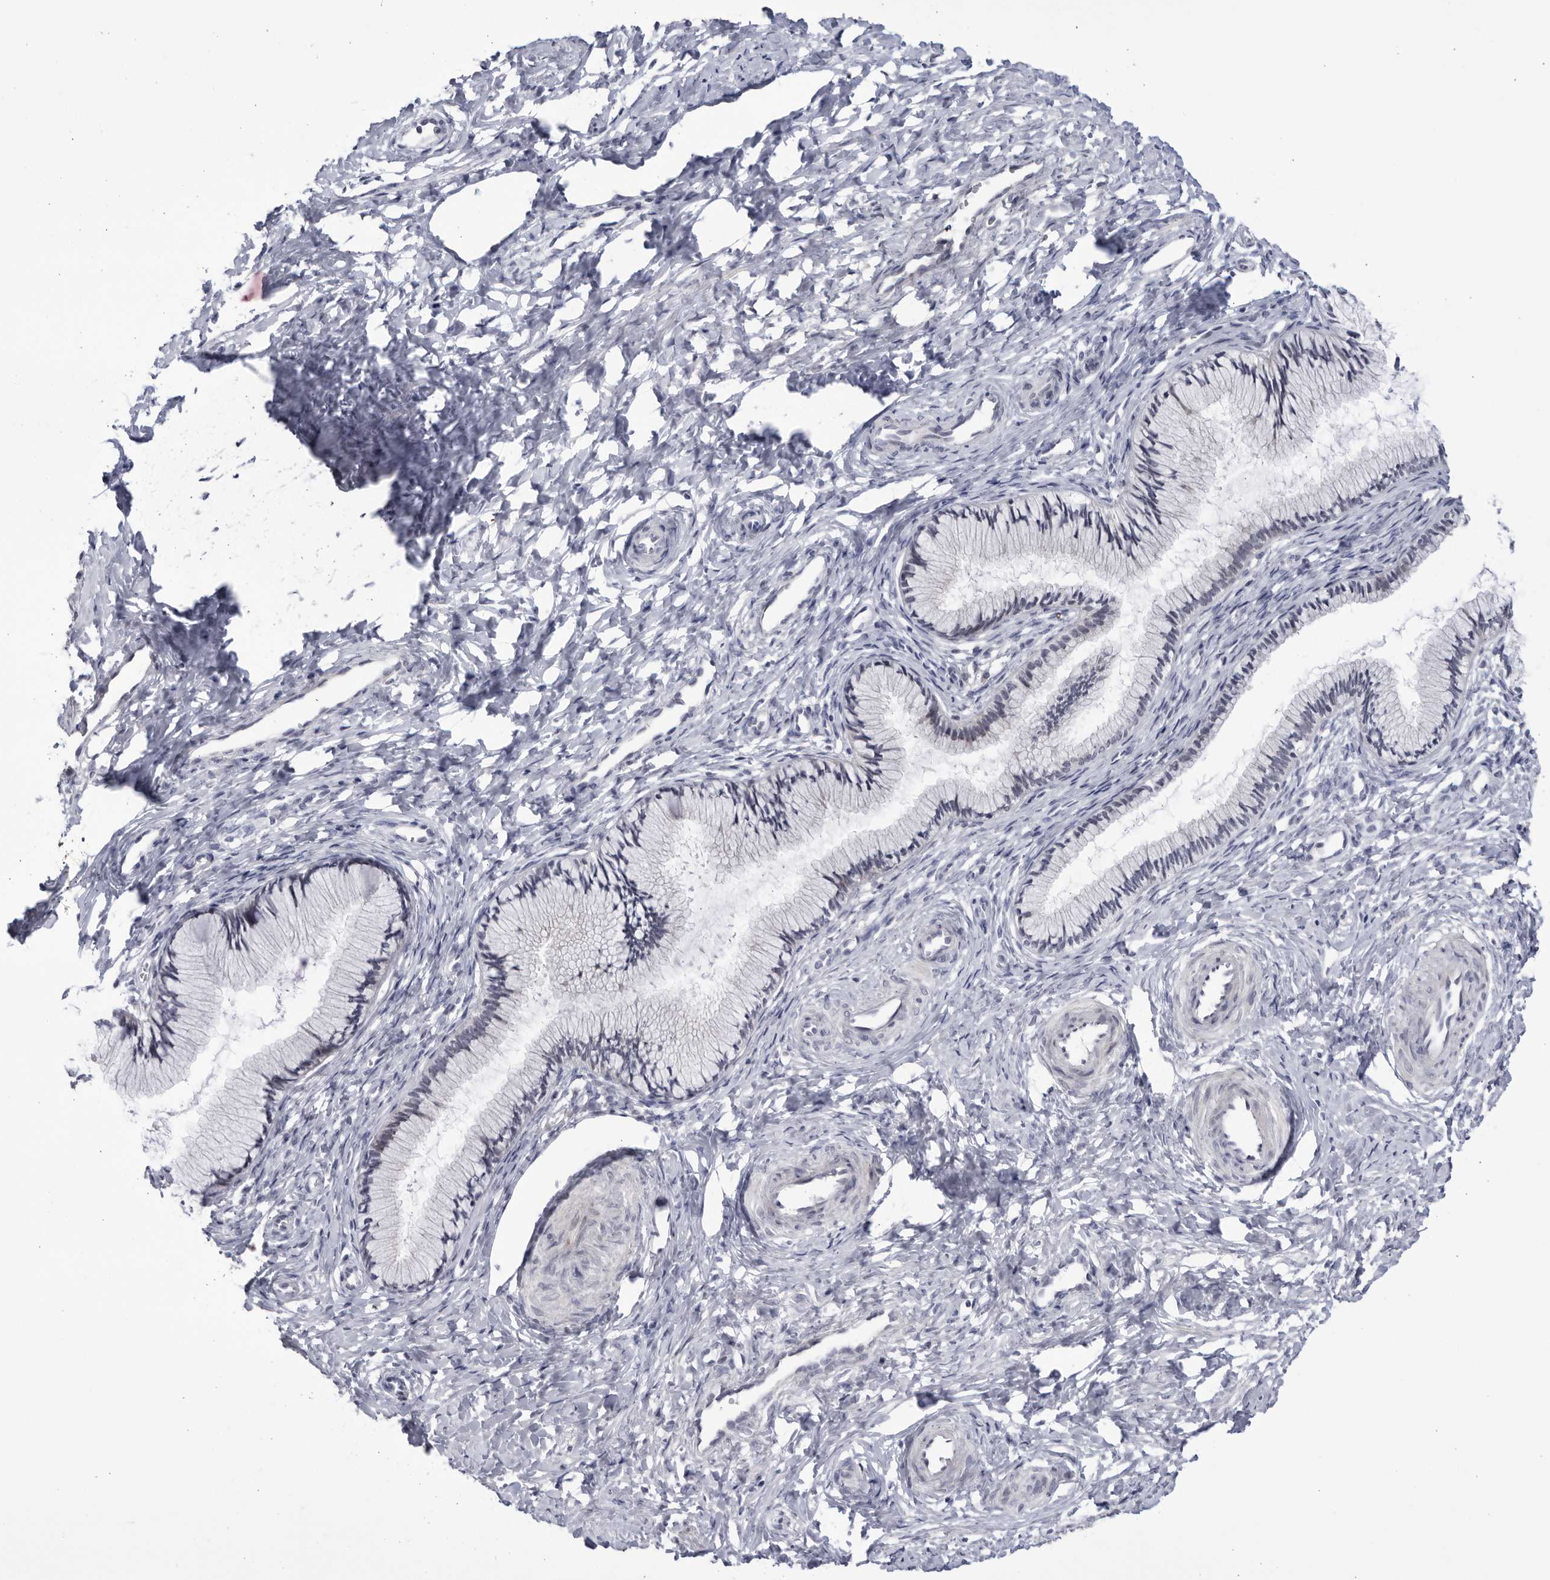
{"staining": {"intensity": "negative", "quantity": "none", "location": "none"}, "tissue": "cervix", "cell_type": "Glandular cells", "image_type": "normal", "snomed": [{"axis": "morphology", "description": "Normal tissue, NOS"}, {"axis": "topography", "description": "Cervix"}], "caption": "High power microscopy micrograph of an IHC image of benign cervix, revealing no significant positivity in glandular cells. Brightfield microscopy of immunohistochemistry (IHC) stained with DAB (3,3'-diaminobenzidine) (brown) and hematoxylin (blue), captured at high magnification.", "gene": "CNBD1", "patient": {"sex": "female", "age": 27}}